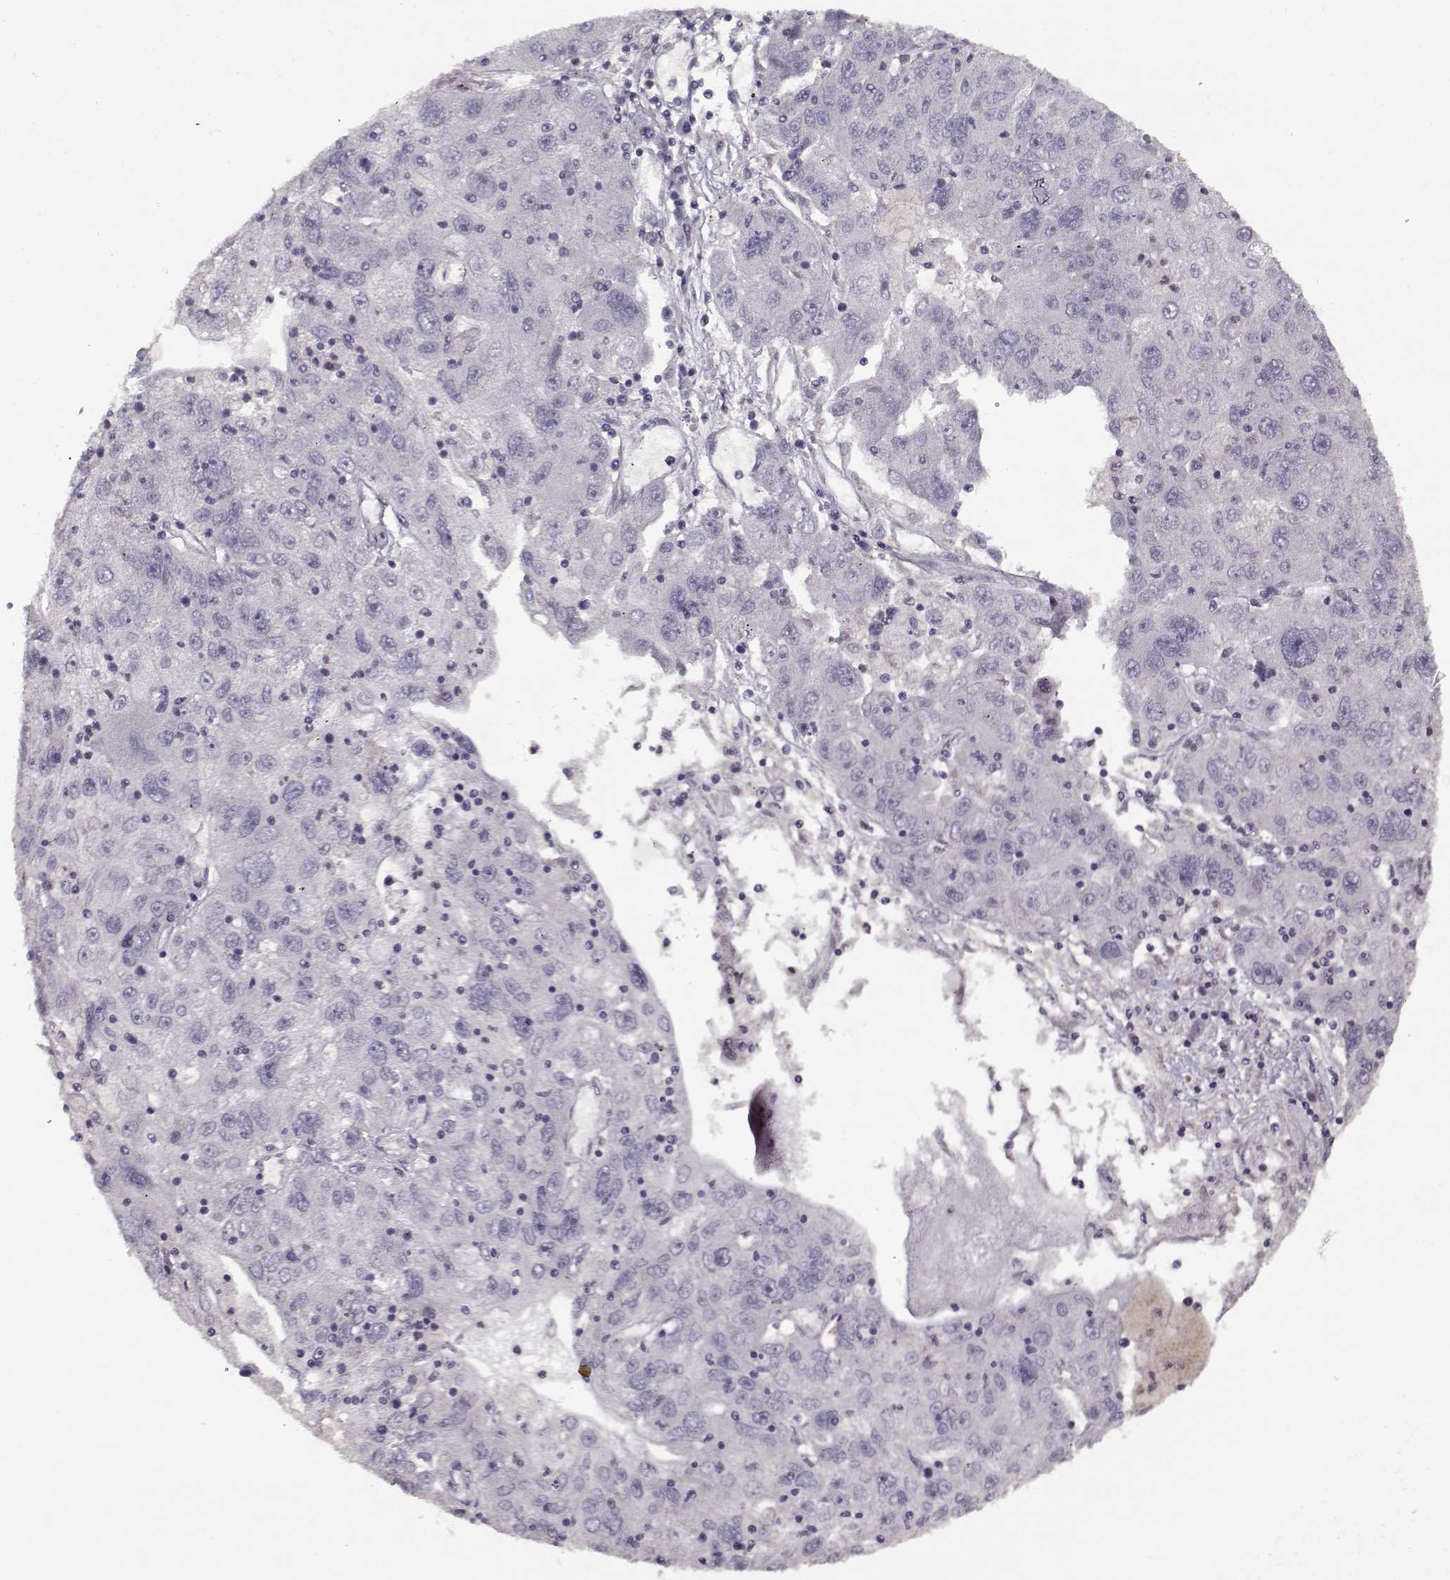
{"staining": {"intensity": "negative", "quantity": "none", "location": "none"}, "tissue": "stomach cancer", "cell_type": "Tumor cells", "image_type": "cancer", "snomed": [{"axis": "morphology", "description": "Adenocarcinoma, NOS"}, {"axis": "topography", "description": "Stomach"}], "caption": "Immunohistochemical staining of human adenocarcinoma (stomach) displays no significant staining in tumor cells.", "gene": "LAMA2", "patient": {"sex": "male", "age": 56}}